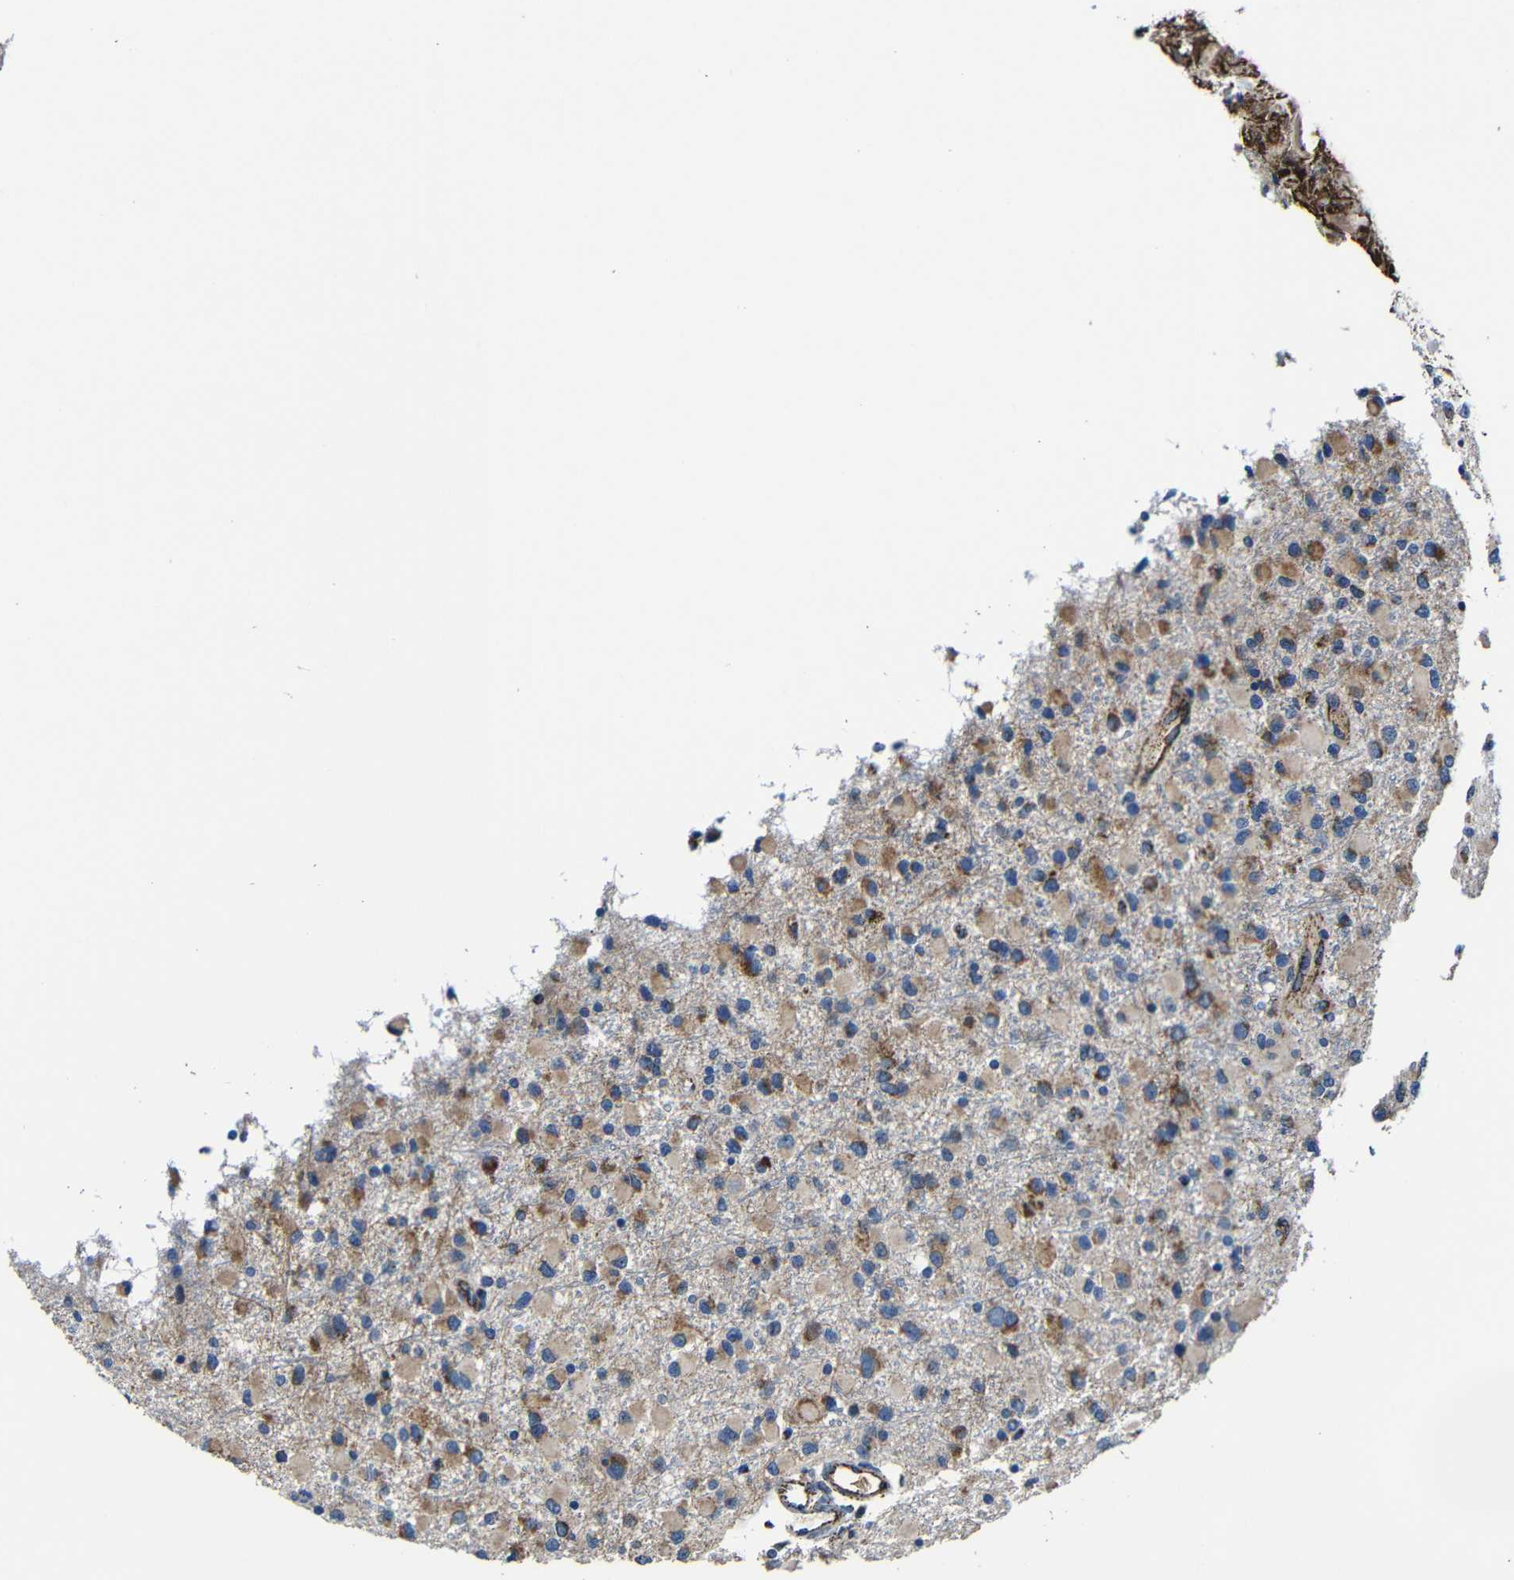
{"staining": {"intensity": "moderate", "quantity": "25%-75%", "location": "cytoplasmic/membranous"}, "tissue": "glioma", "cell_type": "Tumor cells", "image_type": "cancer", "snomed": [{"axis": "morphology", "description": "Glioma, malignant, Low grade"}, {"axis": "topography", "description": "Brain"}], "caption": "Moderate cytoplasmic/membranous positivity is seen in about 25%-75% of tumor cells in glioma. The protein of interest is shown in brown color, while the nuclei are stained blue.", "gene": "CA5B", "patient": {"sex": "male", "age": 42}}